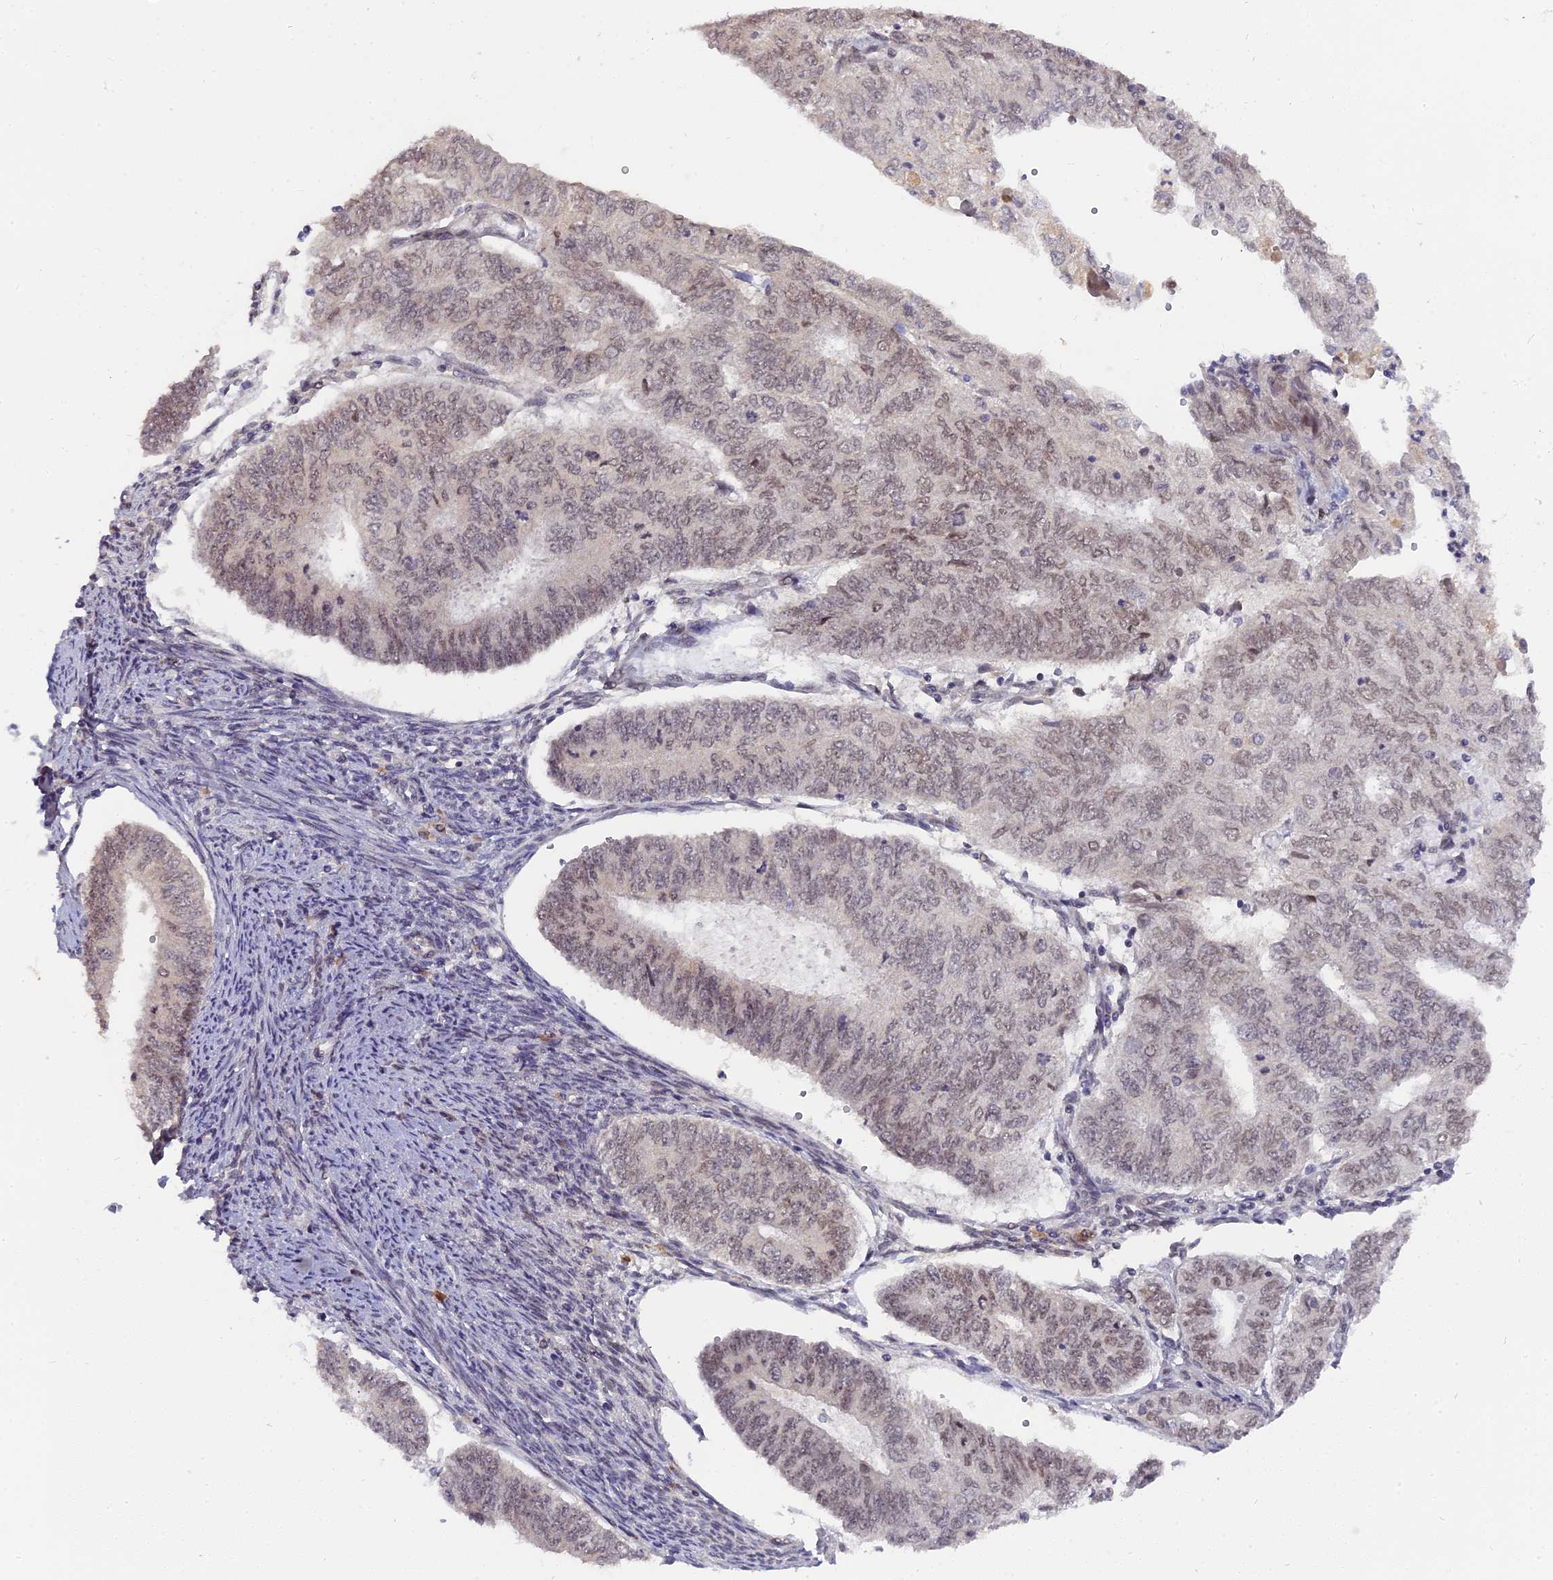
{"staining": {"intensity": "weak", "quantity": "25%-75%", "location": "nuclear"}, "tissue": "endometrial cancer", "cell_type": "Tumor cells", "image_type": "cancer", "snomed": [{"axis": "morphology", "description": "Adenocarcinoma, NOS"}, {"axis": "topography", "description": "Endometrium"}], "caption": "A brown stain shows weak nuclear expression of a protein in endometrial adenocarcinoma tumor cells.", "gene": "NR1H3", "patient": {"sex": "female", "age": 68}}